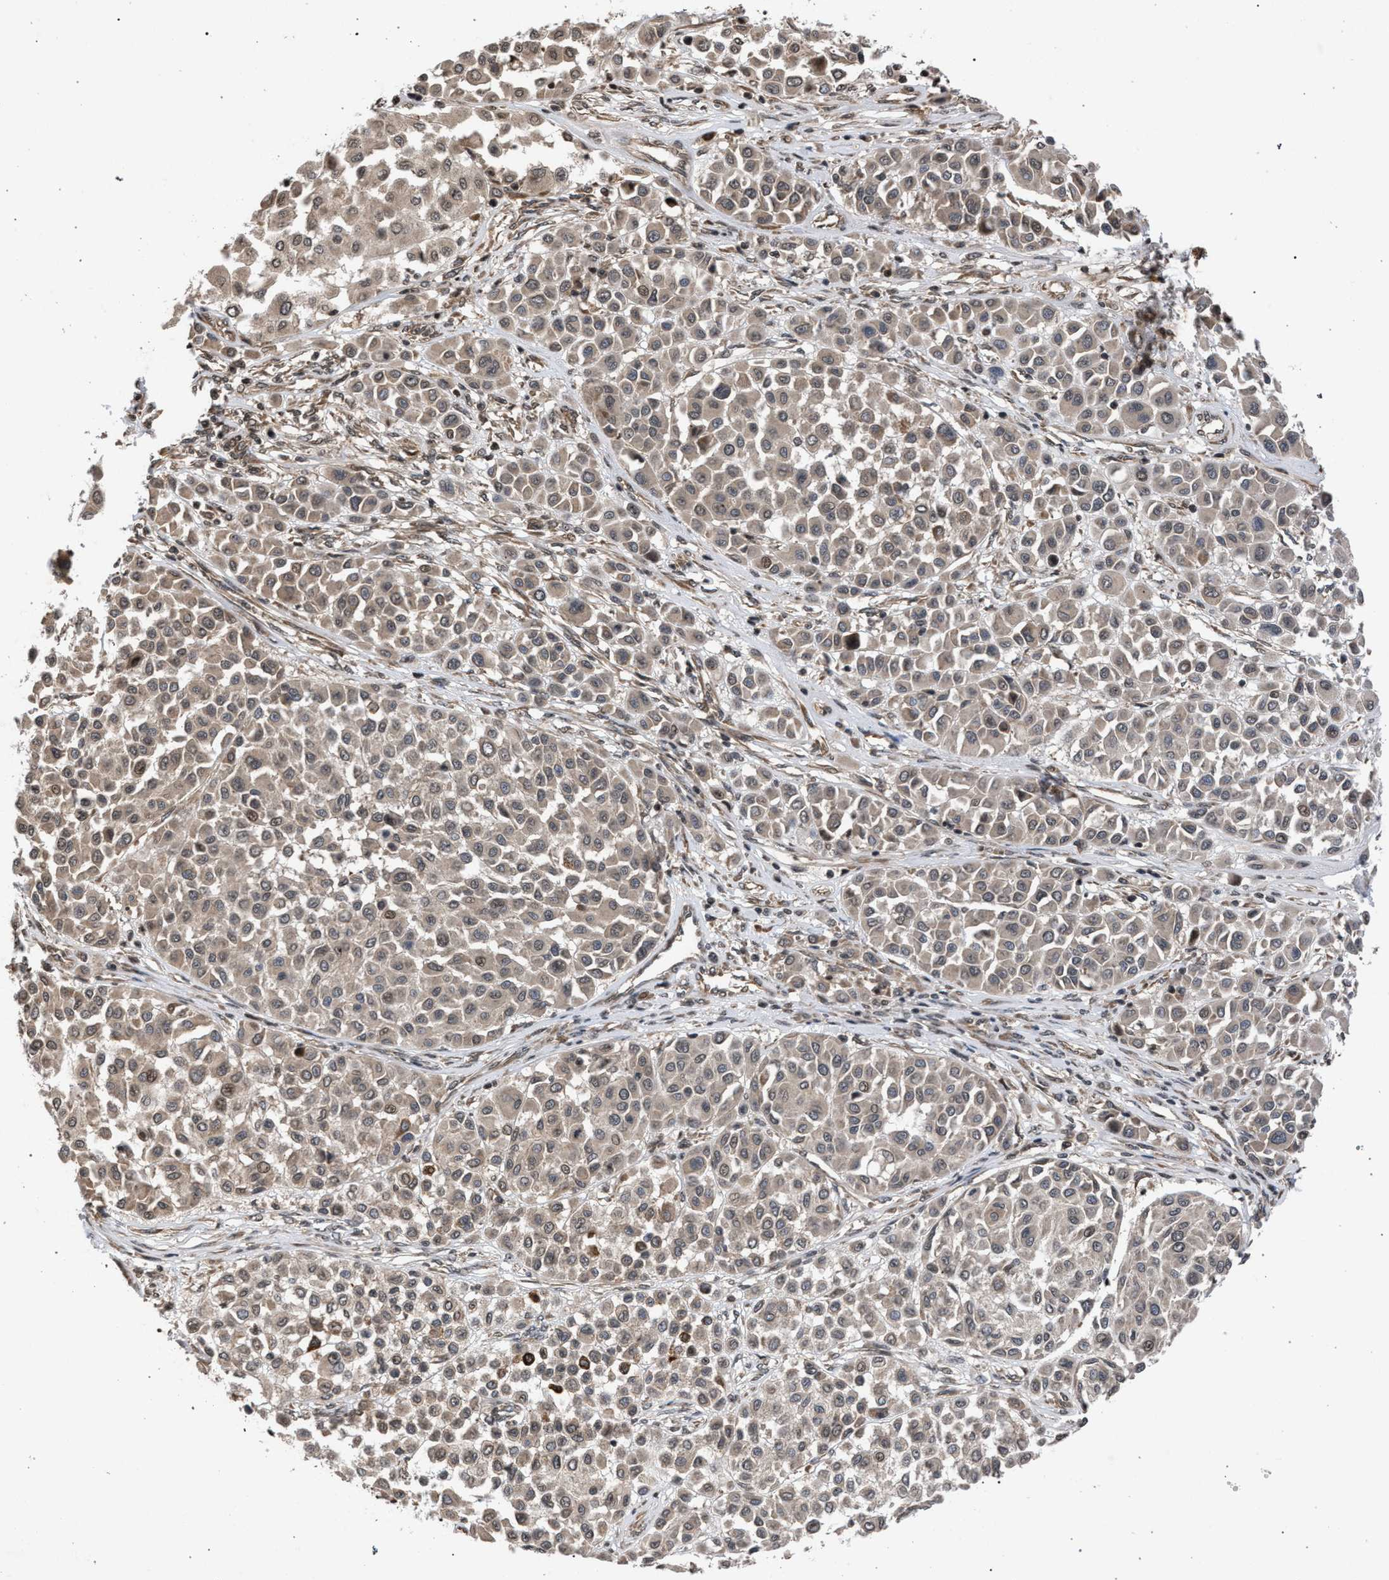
{"staining": {"intensity": "weak", "quantity": "<25%", "location": "cytoplasmic/membranous"}, "tissue": "melanoma", "cell_type": "Tumor cells", "image_type": "cancer", "snomed": [{"axis": "morphology", "description": "Malignant melanoma, Metastatic site"}, {"axis": "topography", "description": "Soft tissue"}], "caption": "IHC of human melanoma displays no expression in tumor cells.", "gene": "IRAK4", "patient": {"sex": "male", "age": 41}}